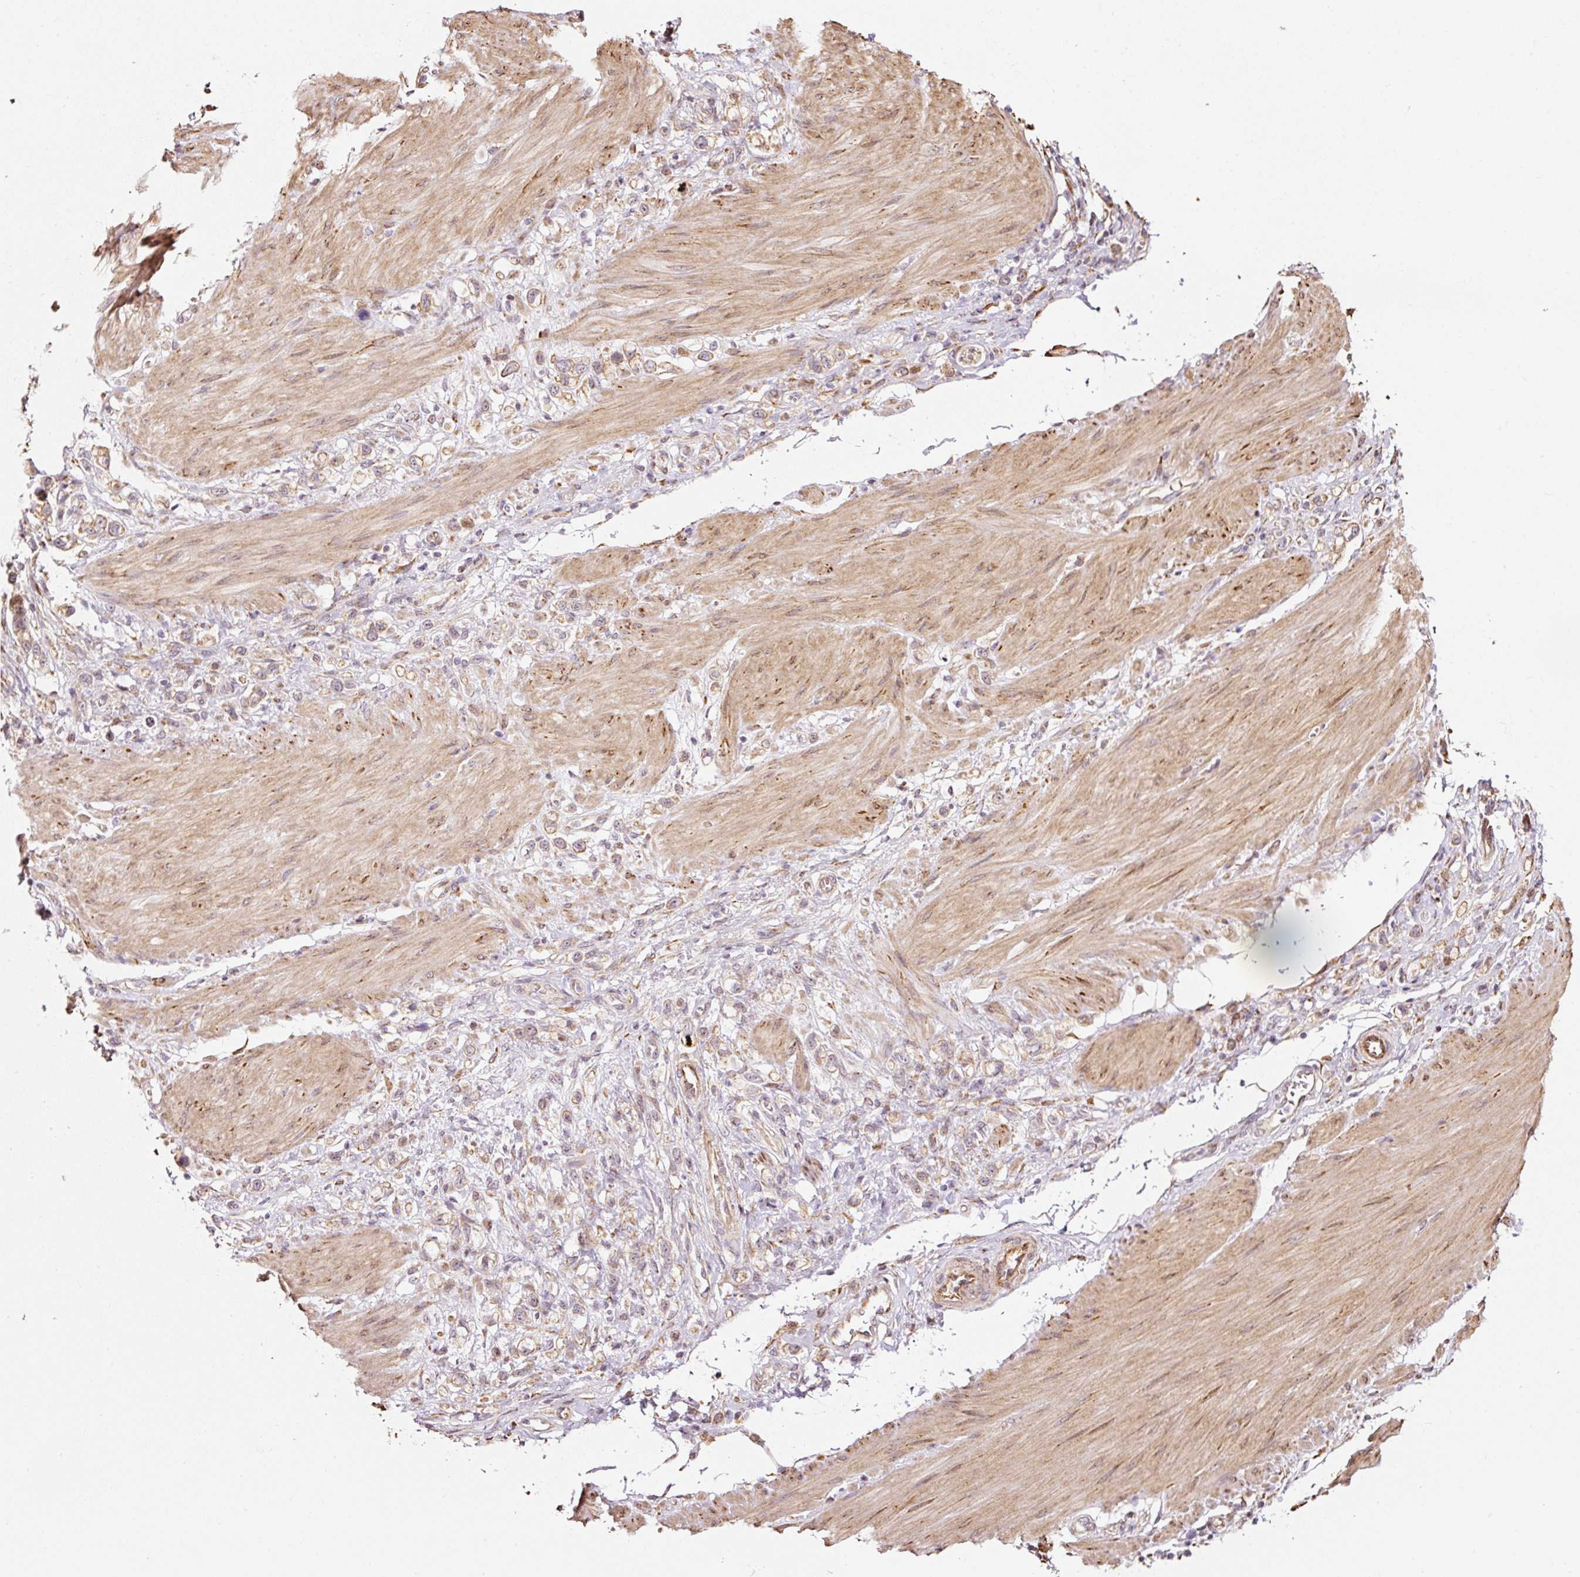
{"staining": {"intensity": "weak", "quantity": "<25%", "location": "cytoplasmic/membranous"}, "tissue": "stomach cancer", "cell_type": "Tumor cells", "image_type": "cancer", "snomed": [{"axis": "morphology", "description": "Adenocarcinoma, NOS"}, {"axis": "topography", "description": "Stomach"}], "caption": "Tumor cells show no significant staining in stomach cancer (adenocarcinoma).", "gene": "ETF1", "patient": {"sex": "female", "age": 65}}